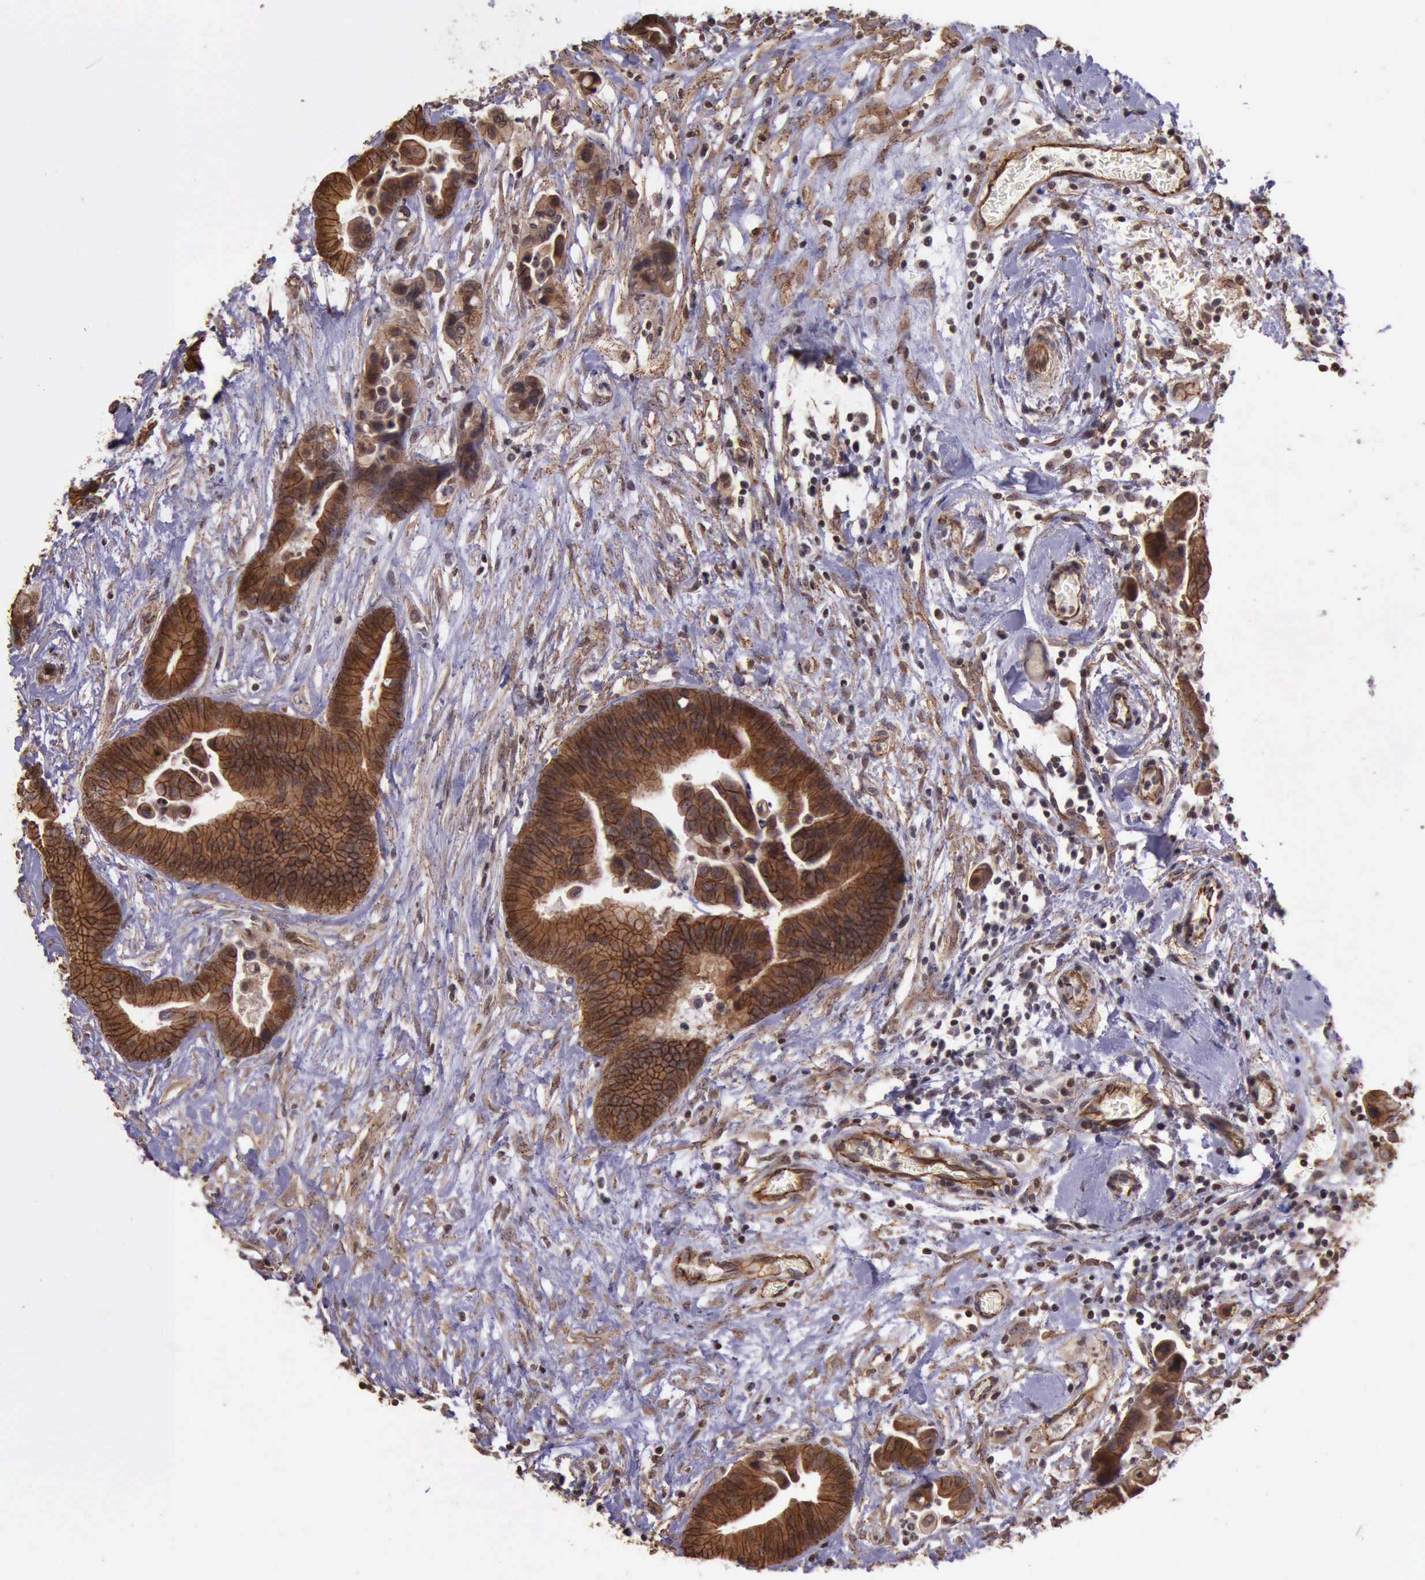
{"staining": {"intensity": "strong", "quantity": ">75%", "location": "cytoplasmic/membranous"}, "tissue": "colorectal cancer", "cell_type": "Tumor cells", "image_type": "cancer", "snomed": [{"axis": "morphology", "description": "Adenocarcinoma, NOS"}, {"axis": "topography", "description": "Colon"}], "caption": "Immunohistochemistry photomicrograph of adenocarcinoma (colorectal) stained for a protein (brown), which shows high levels of strong cytoplasmic/membranous staining in about >75% of tumor cells.", "gene": "CTNNB1", "patient": {"sex": "male", "age": 82}}